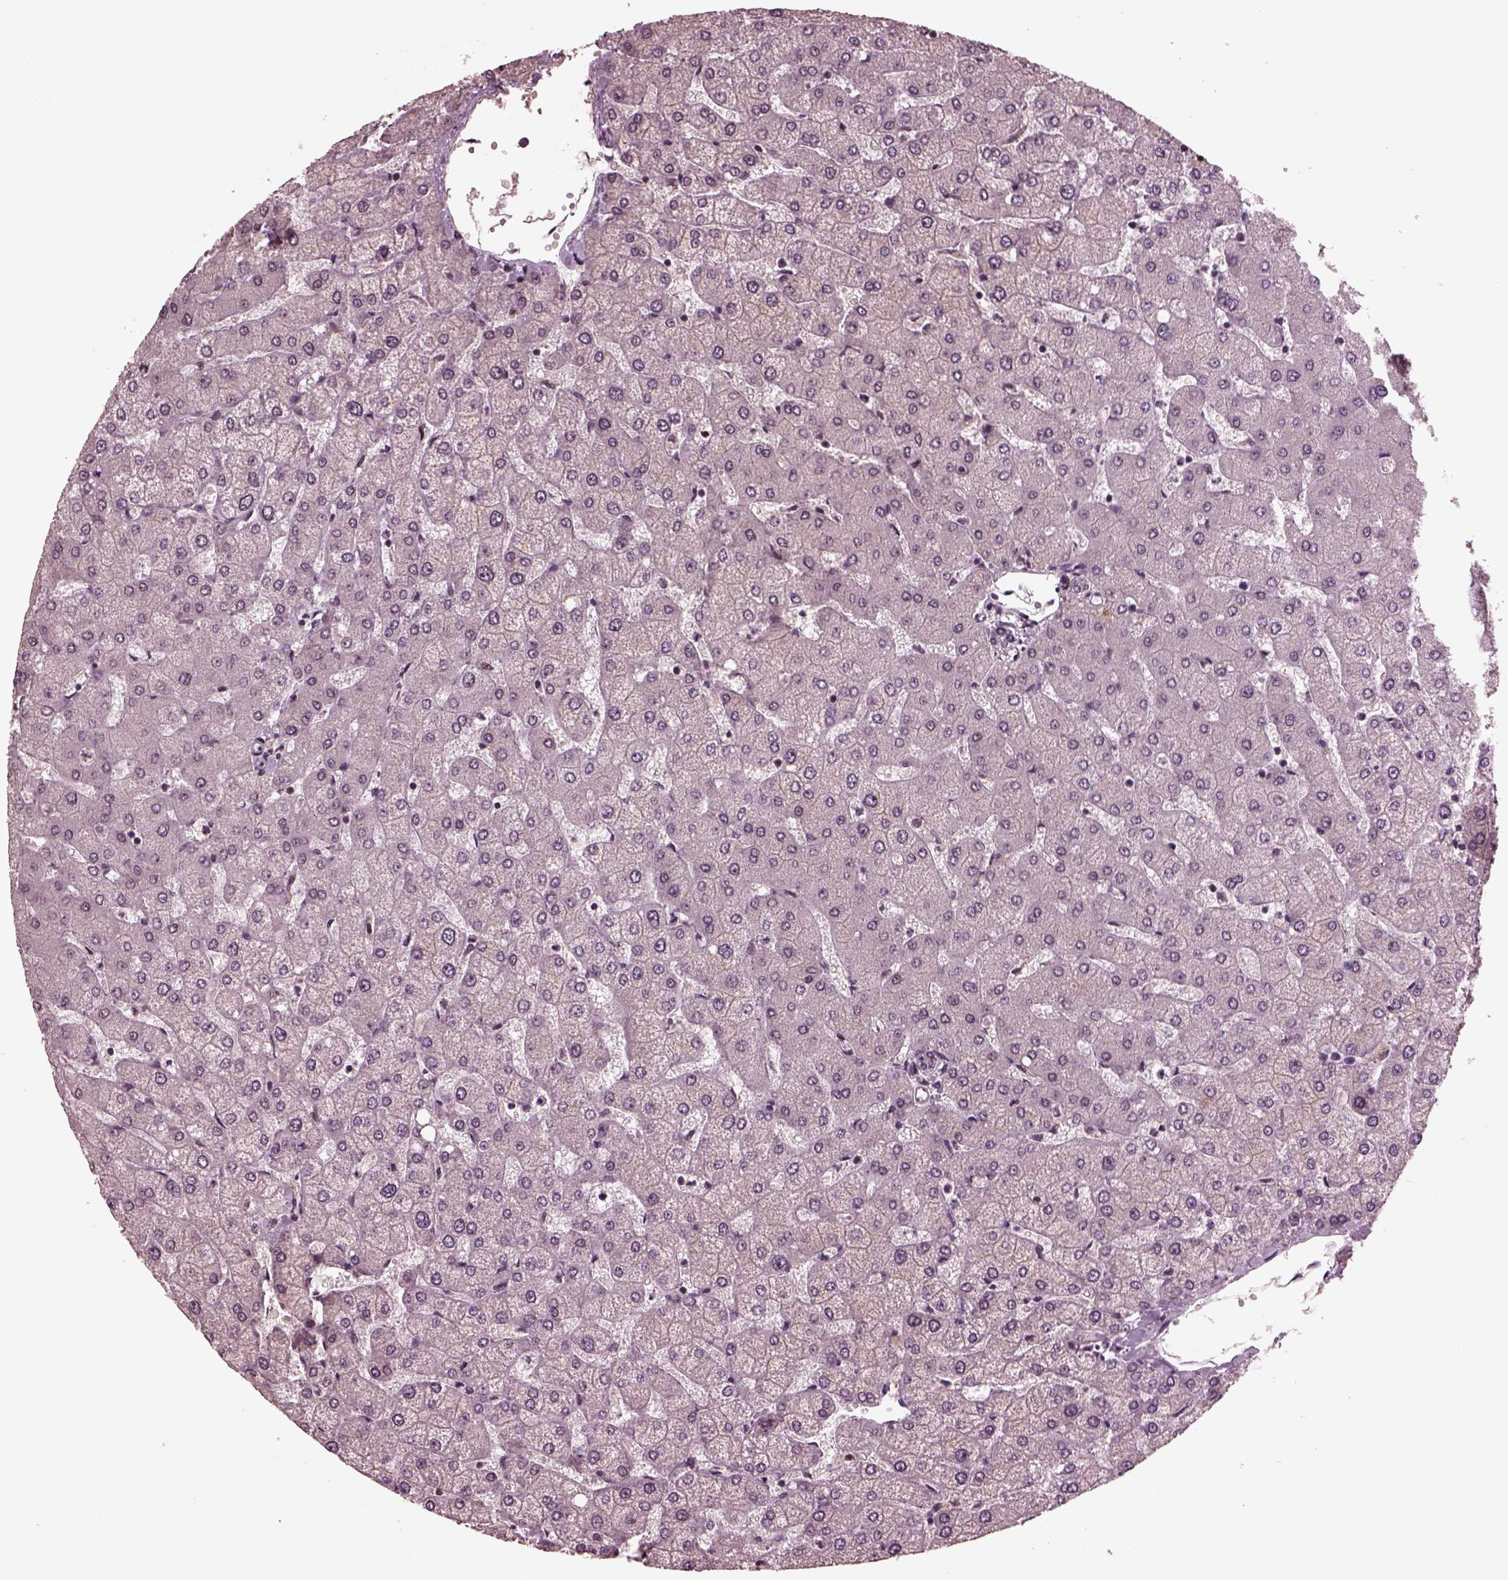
{"staining": {"intensity": "negative", "quantity": "none", "location": "none"}, "tissue": "liver", "cell_type": "Cholangiocytes", "image_type": "normal", "snomed": [{"axis": "morphology", "description": "Normal tissue, NOS"}, {"axis": "topography", "description": "Liver"}], "caption": "IHC of unremarkable human liver shows no positivity in cholangiocytes.", "gene": "NAP1L5", "patient": {"sex": "female", "age": 54}}